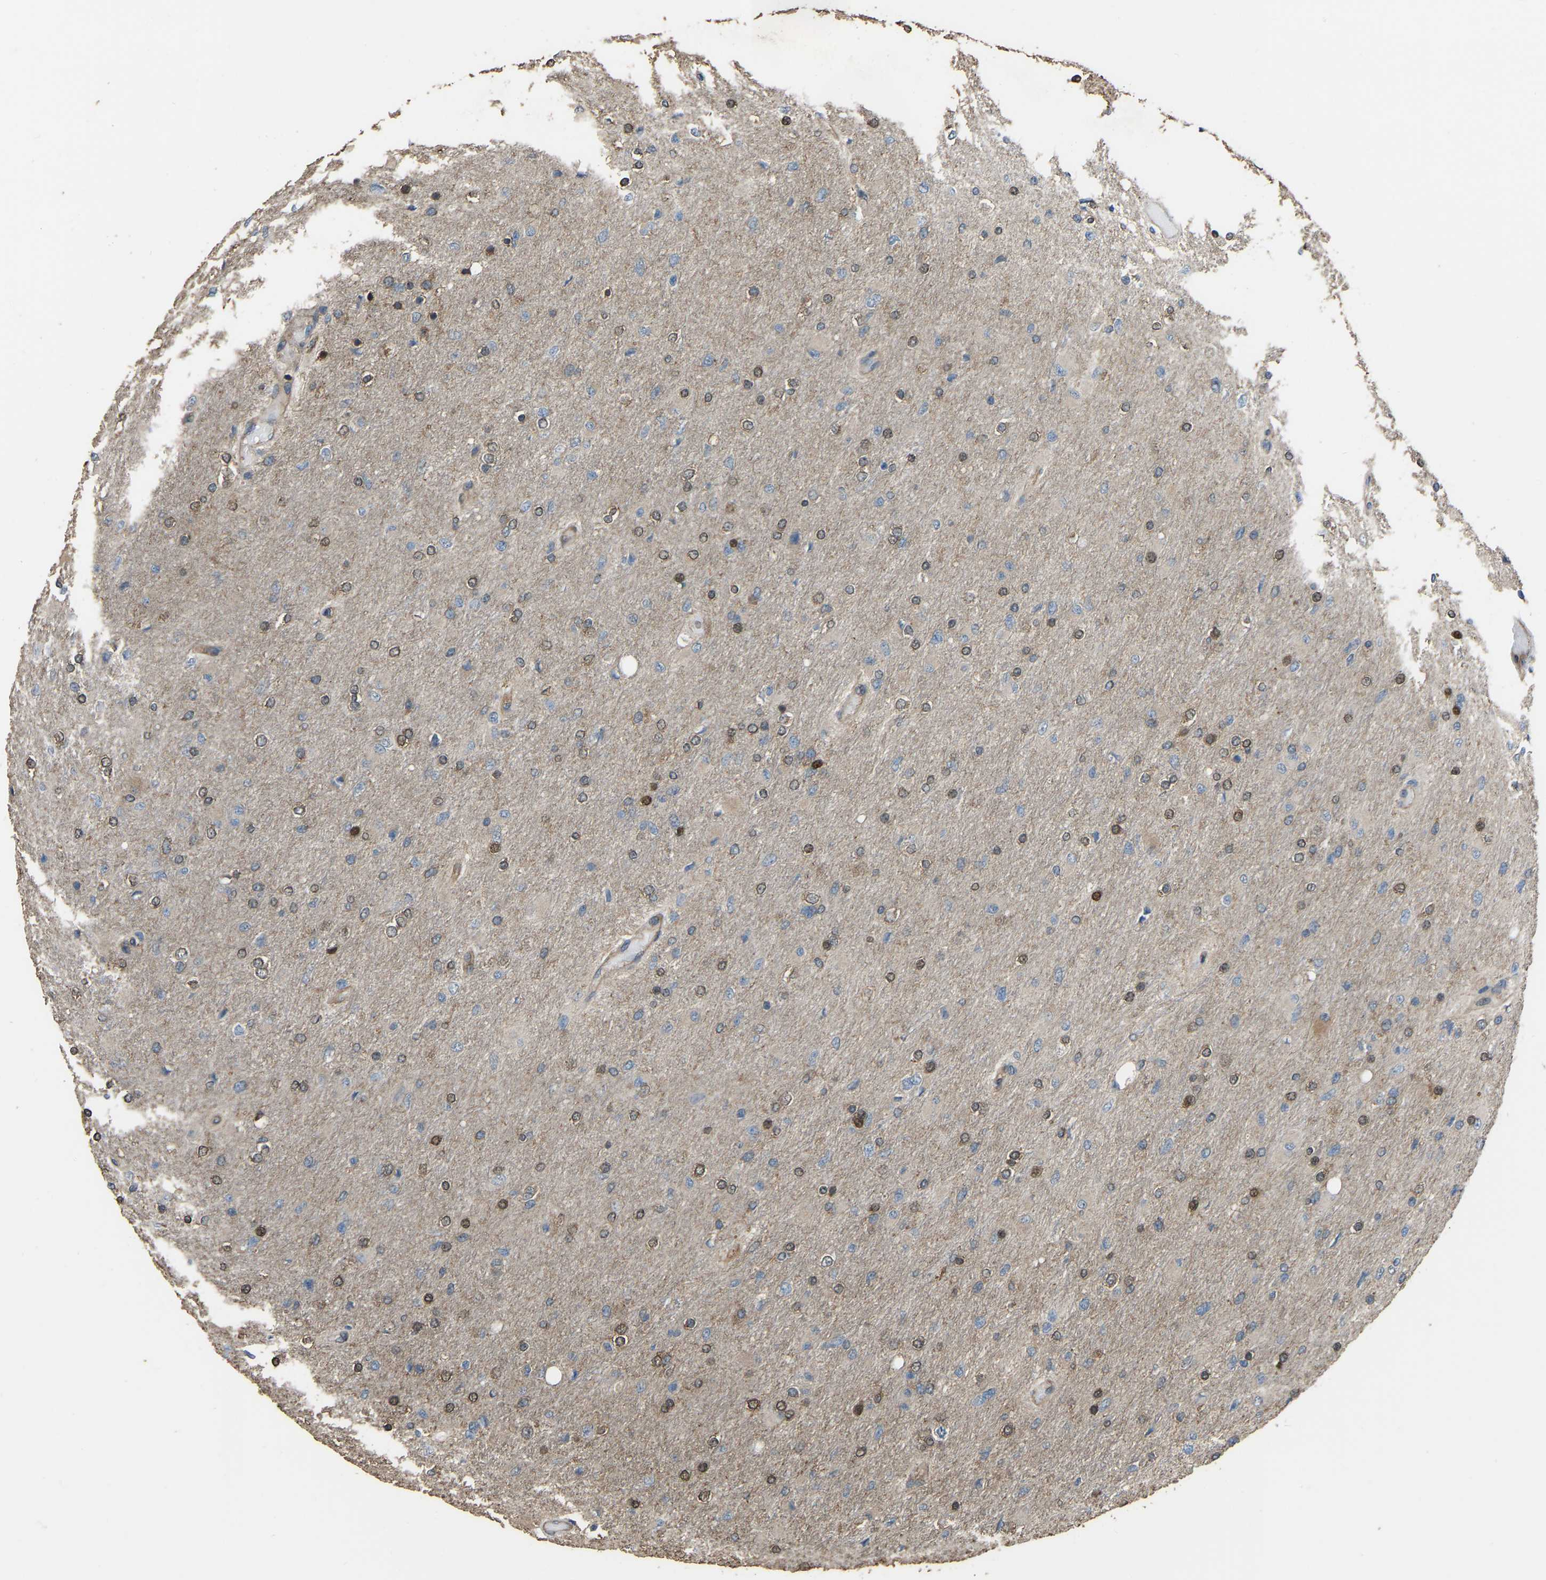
{"staining": {"intensity": "moderate", "quantity": "25%-75%", "location": "cytoplasmic/membranous,nuclear"}, "tissue": "glioma", "cell_type": "Tumor cells", "image_type": "cancer", "snomed": [{"axis": "morphology", "description": "Glioma, malignant, High grade"}, {"axis": "topography", "description": "Cerebral cortex"}], "caption": "DAB immunohistochemical staining of human high-grade glioma (malignant) reveals moderate cytoplasmic/membranous and nuclear protein expression in approximately 25%-75% of tumor cells.", "gene": "SLC4A2", "patient": {"sex": "female", "age": 36}}